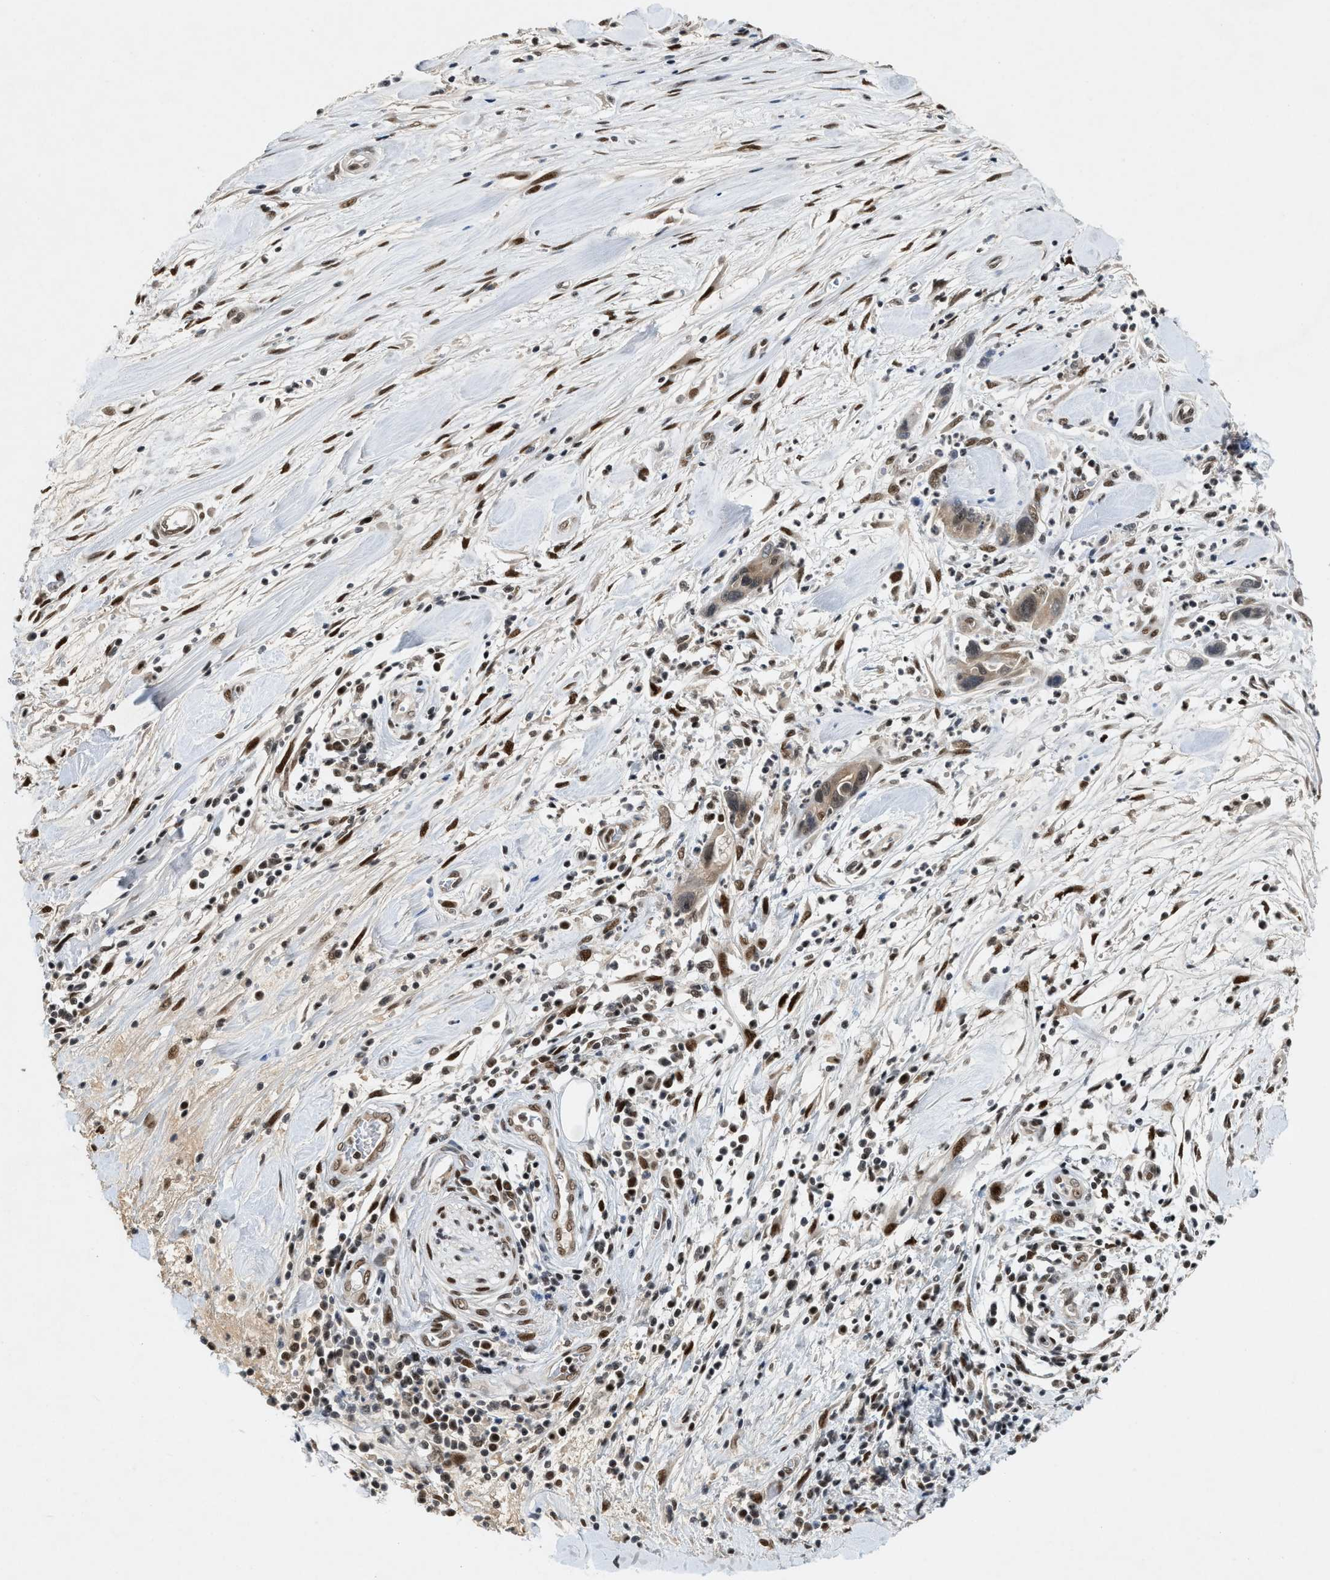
{"staining": {"intensity": "moderate", "quantity": ">75%", "location": "nuclear"}, "tissue": "pancreatic cancer", "cell_type": "Tumor cells", "image_type": "cancer", "snomed": [{"axis": "morphology", "description": "Adenocarcinoma, NOS"}, {"axis": "topography", "description": "Pancreas"}], "caption": "Protein expression analysis of pancreatic cancer (adenocarcinoma) exhibits moderate nuclear staining in approximately >75% of tumor cells. (DAB (3,3'-diaminobenzidine) IHC, brown staining for protein, blue staining for nuclei).", "gene": "NCOA1", "patient": {"sex": "female", "age": 70}}